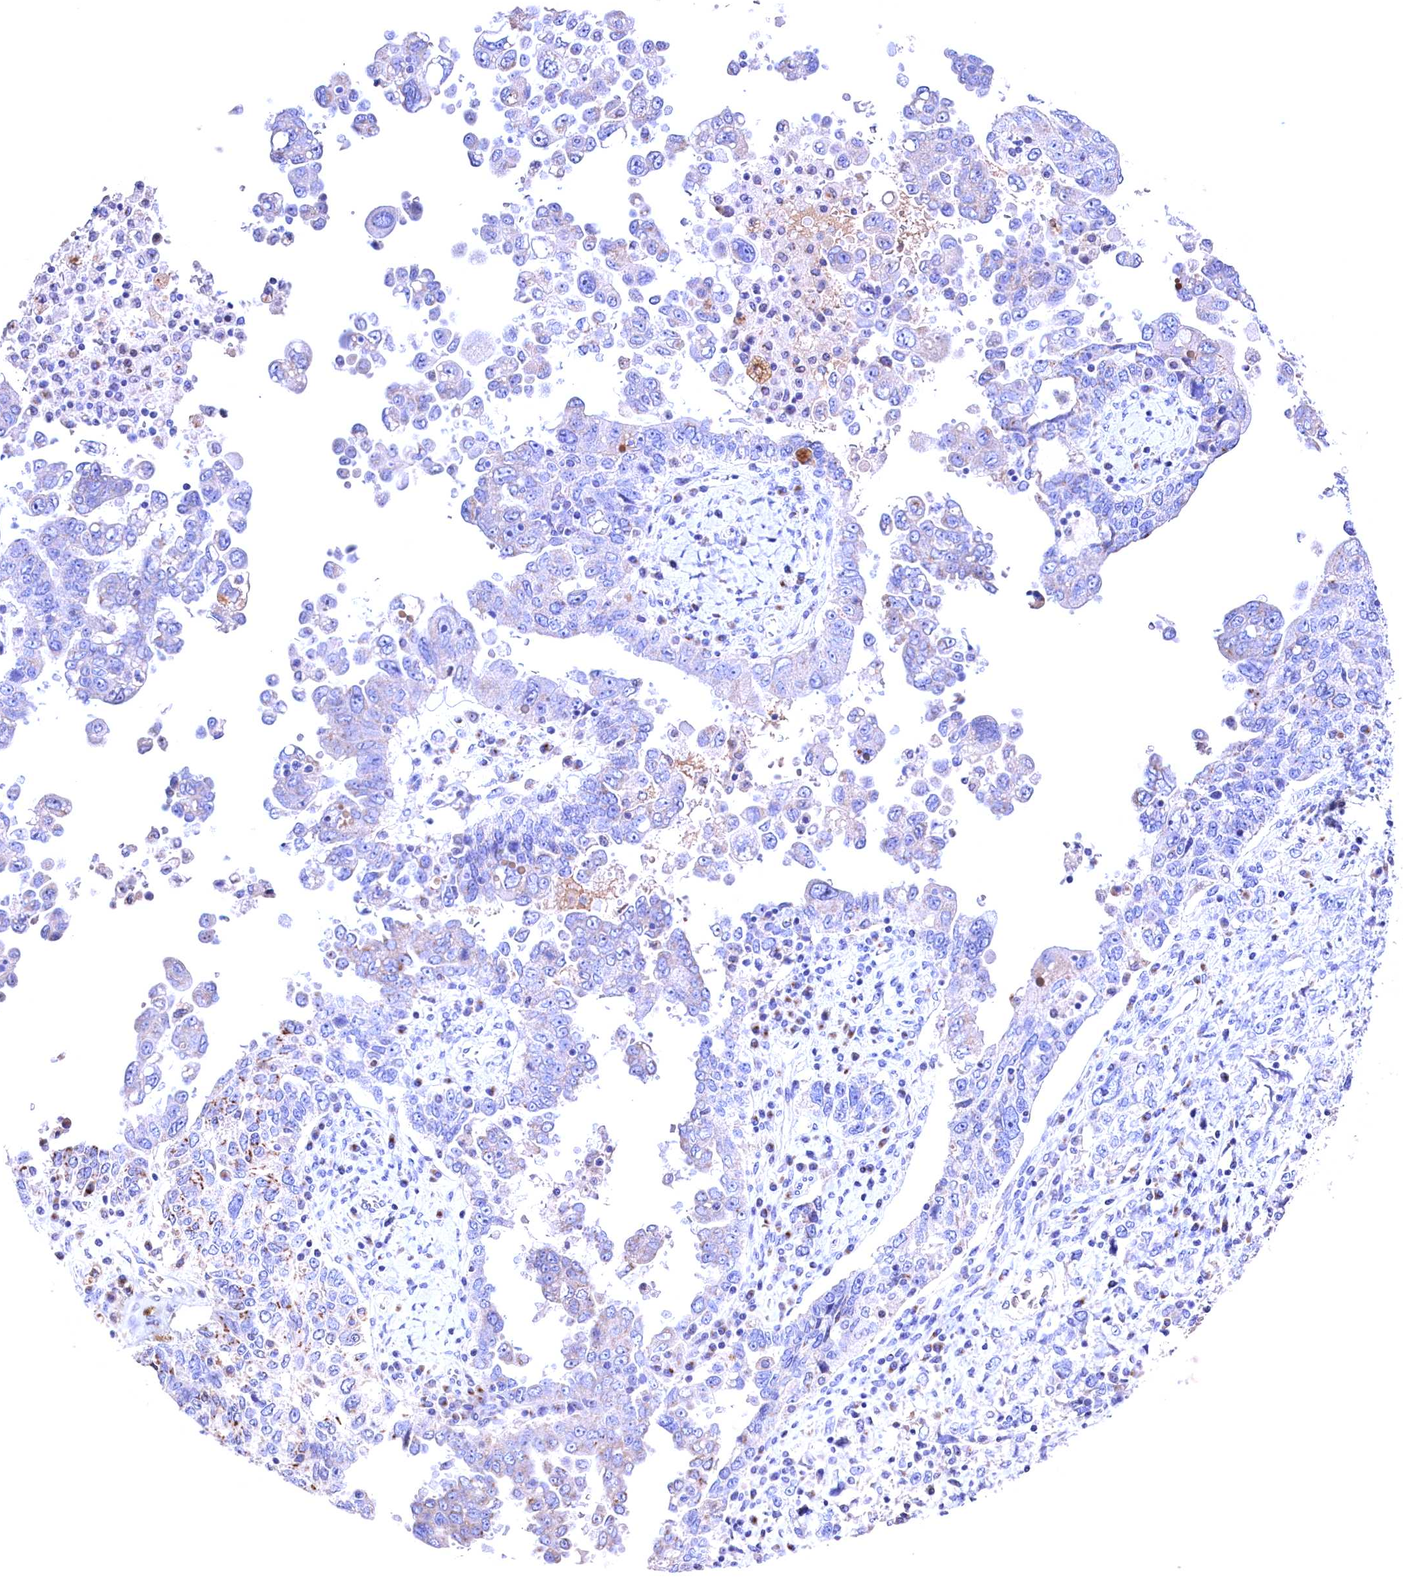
{"staining": {"intensity": "negative", "quantity": "none", "location": "none"}, "tissue": "ovarian cancer", "cell_type": "Tumor cells", "image_type": "cancer", "snomed": [{"axis": "morphology", "description": "Carcinoma, endometroid"}, {"axis": "topography", "description": "Ovary"}], "caption": "An image of ovarian endometroid carcinoma stained for a protein reveals no brown staining in tumor cells. The staining is performed using DAB brown chromogen with nuclei counter-stained in using hematoxylin.", "gene": "GPR108", "patient": {"sex": "female", "age": 62}}